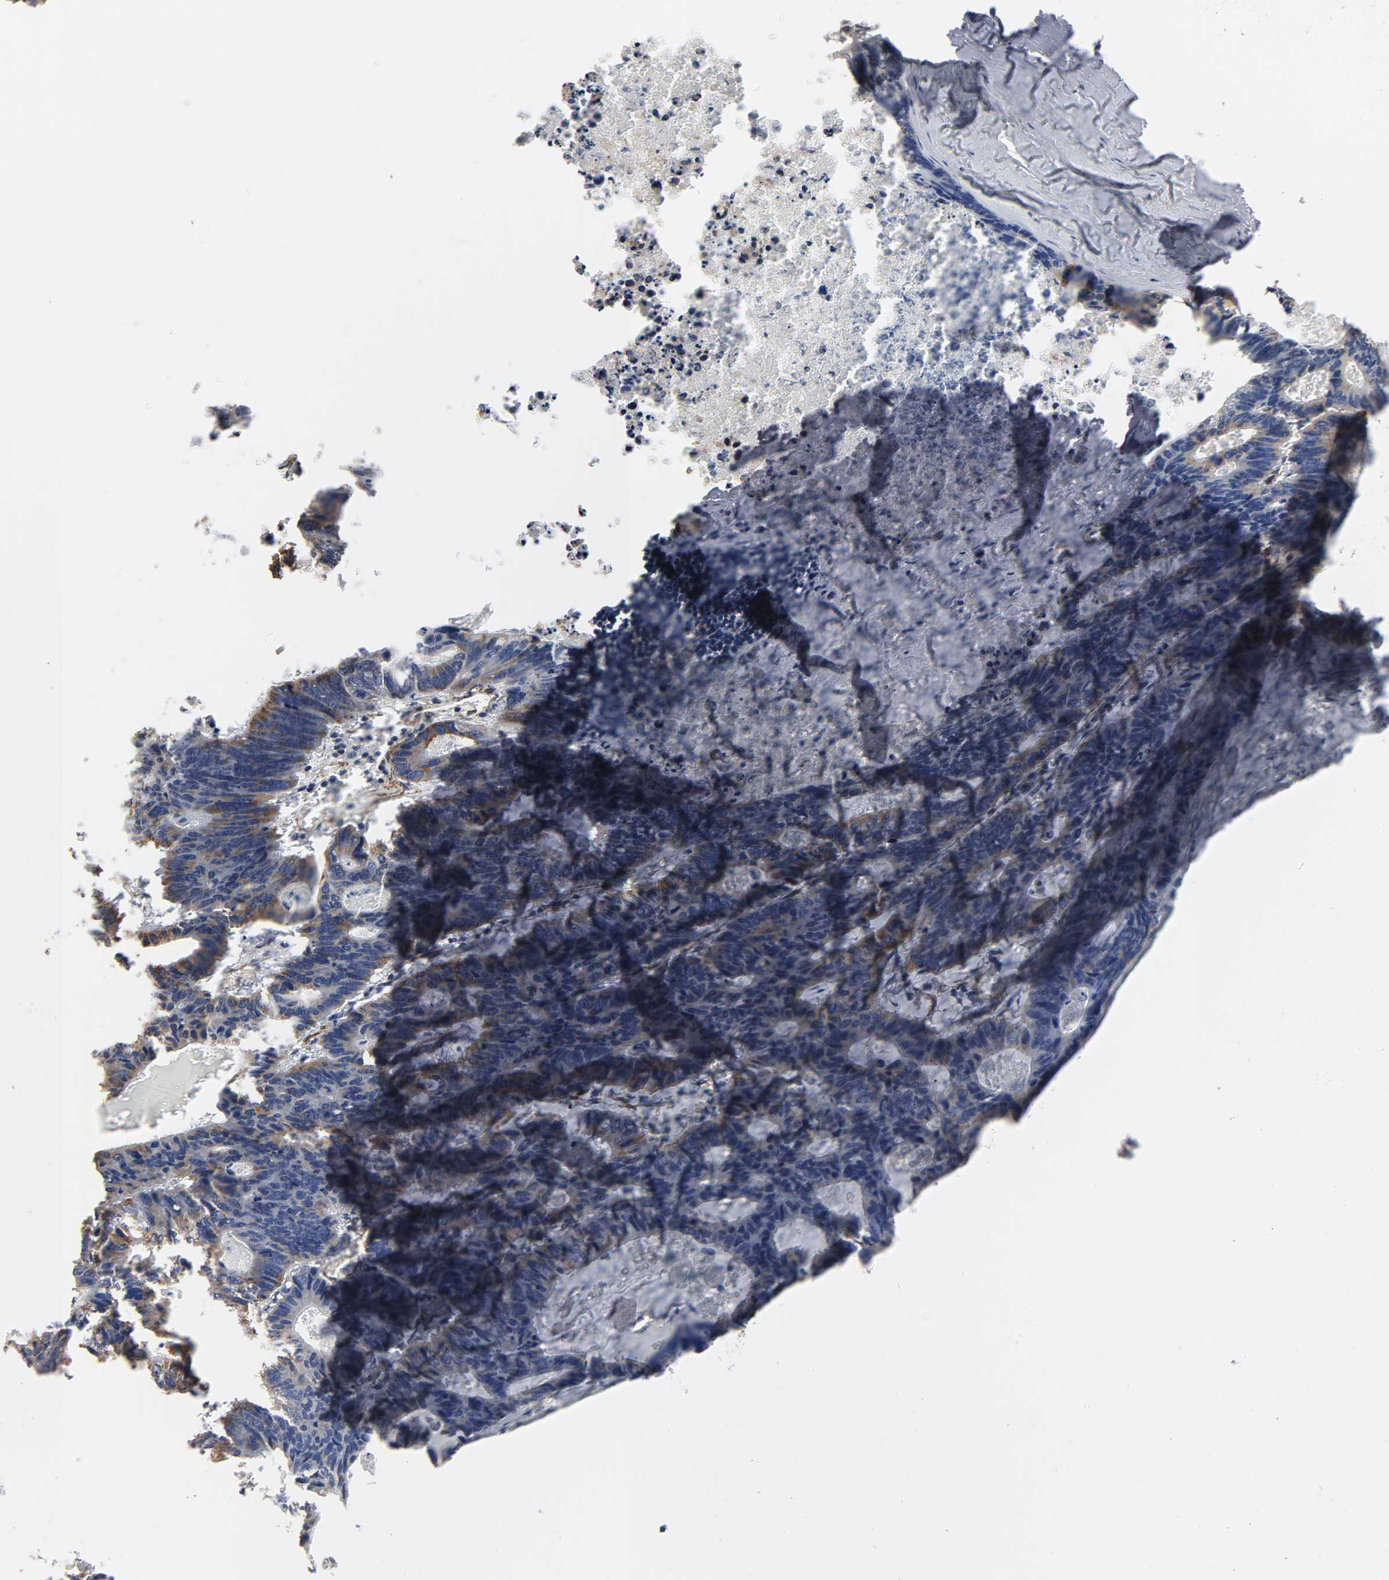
{"staining": {"intensity": "weak", "quantity": ">75%", "location": "cytoplasmic/membranous"}, "tissue": "colorectal cancer", "cell_type": "Tumor cells", "image_type": "cancer", "snomed": [{"axis": "morphology", "description": "Adenocarcinoma, NOS"}, {"axis": "topography", "description": "Colon"}], "caption": "A micrograph of human adenocarcinoma (colorectal) stained for a protein demonstrates weak cytoplasmic/membranous brown staining in tumor cells.", "gene": "GNG2", "patient": {"sex": "female", "age": 55}}